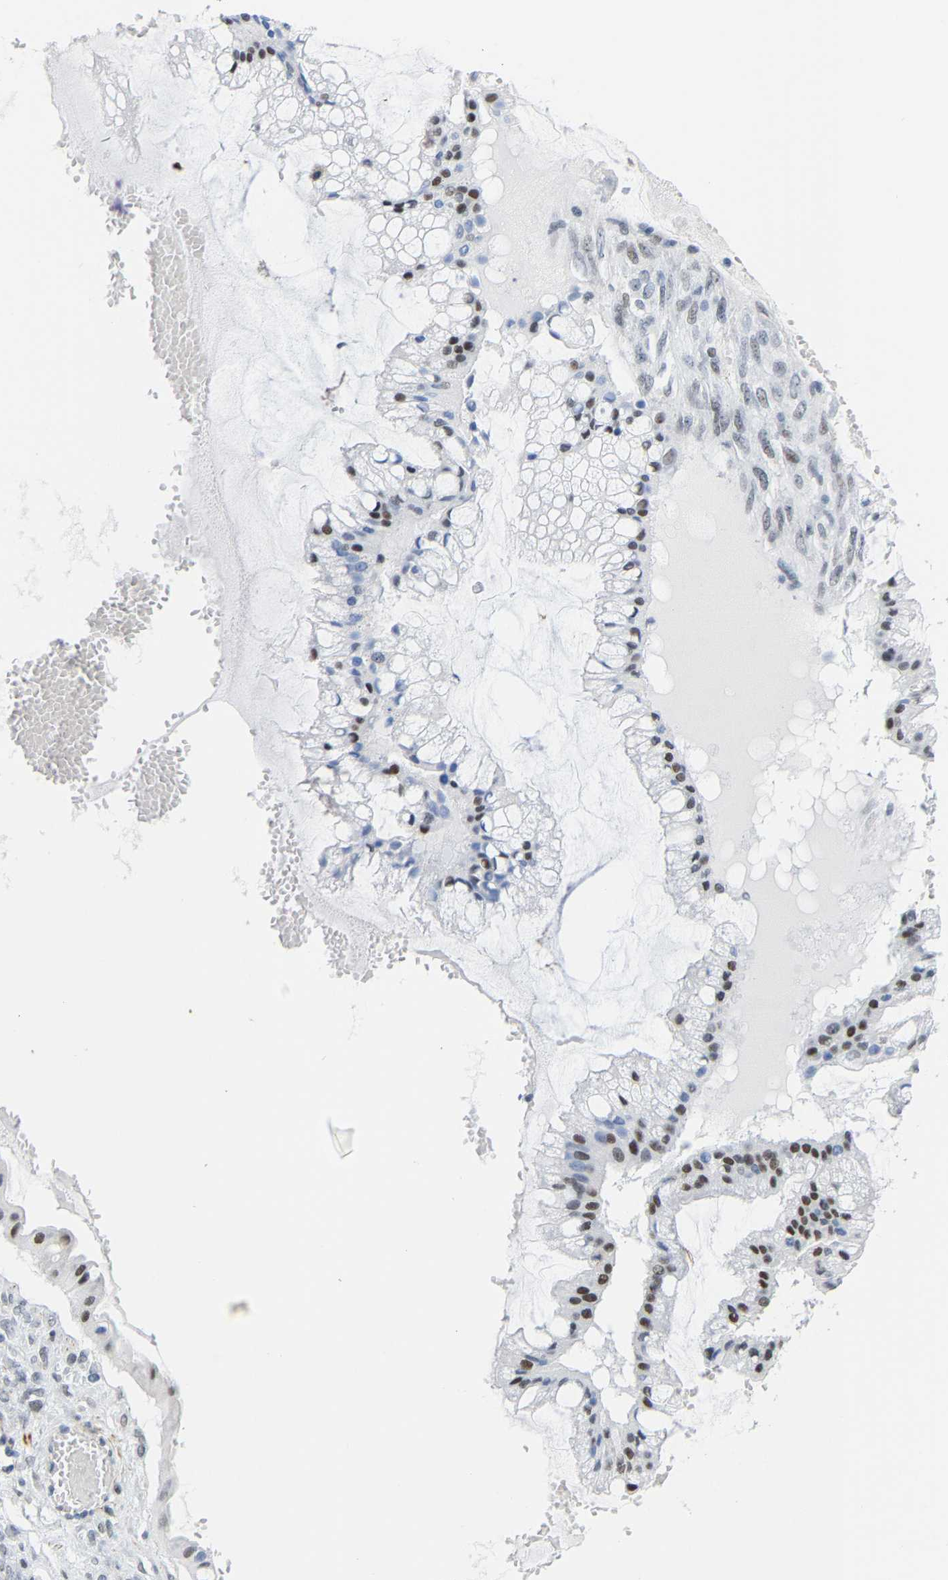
{"staining": {"intensity": "moderate", "quantity": "25%-75%", "location": "nuclear"}, "tissue": "ovarian cancer", "cell_type": "Tumor cells", "image_type": "cancer", "snomed": [{"axis": "morphology", "description": "Cystadenocarcinoma, mucinous, NOS"}, {"axis": "topography", "description": "Ovary"}], "caption": "Ovarian mucinous cystadenocarcinoma was stained to show a protein in brown. There is medium levels of moderate nuclear expression in approximately 25%-75% of tumor cells. (DAB IHC with brightfield microscopy, high magnification).", "gene": "FAM180A", "patient": {"sex": "female", "age": 73}}